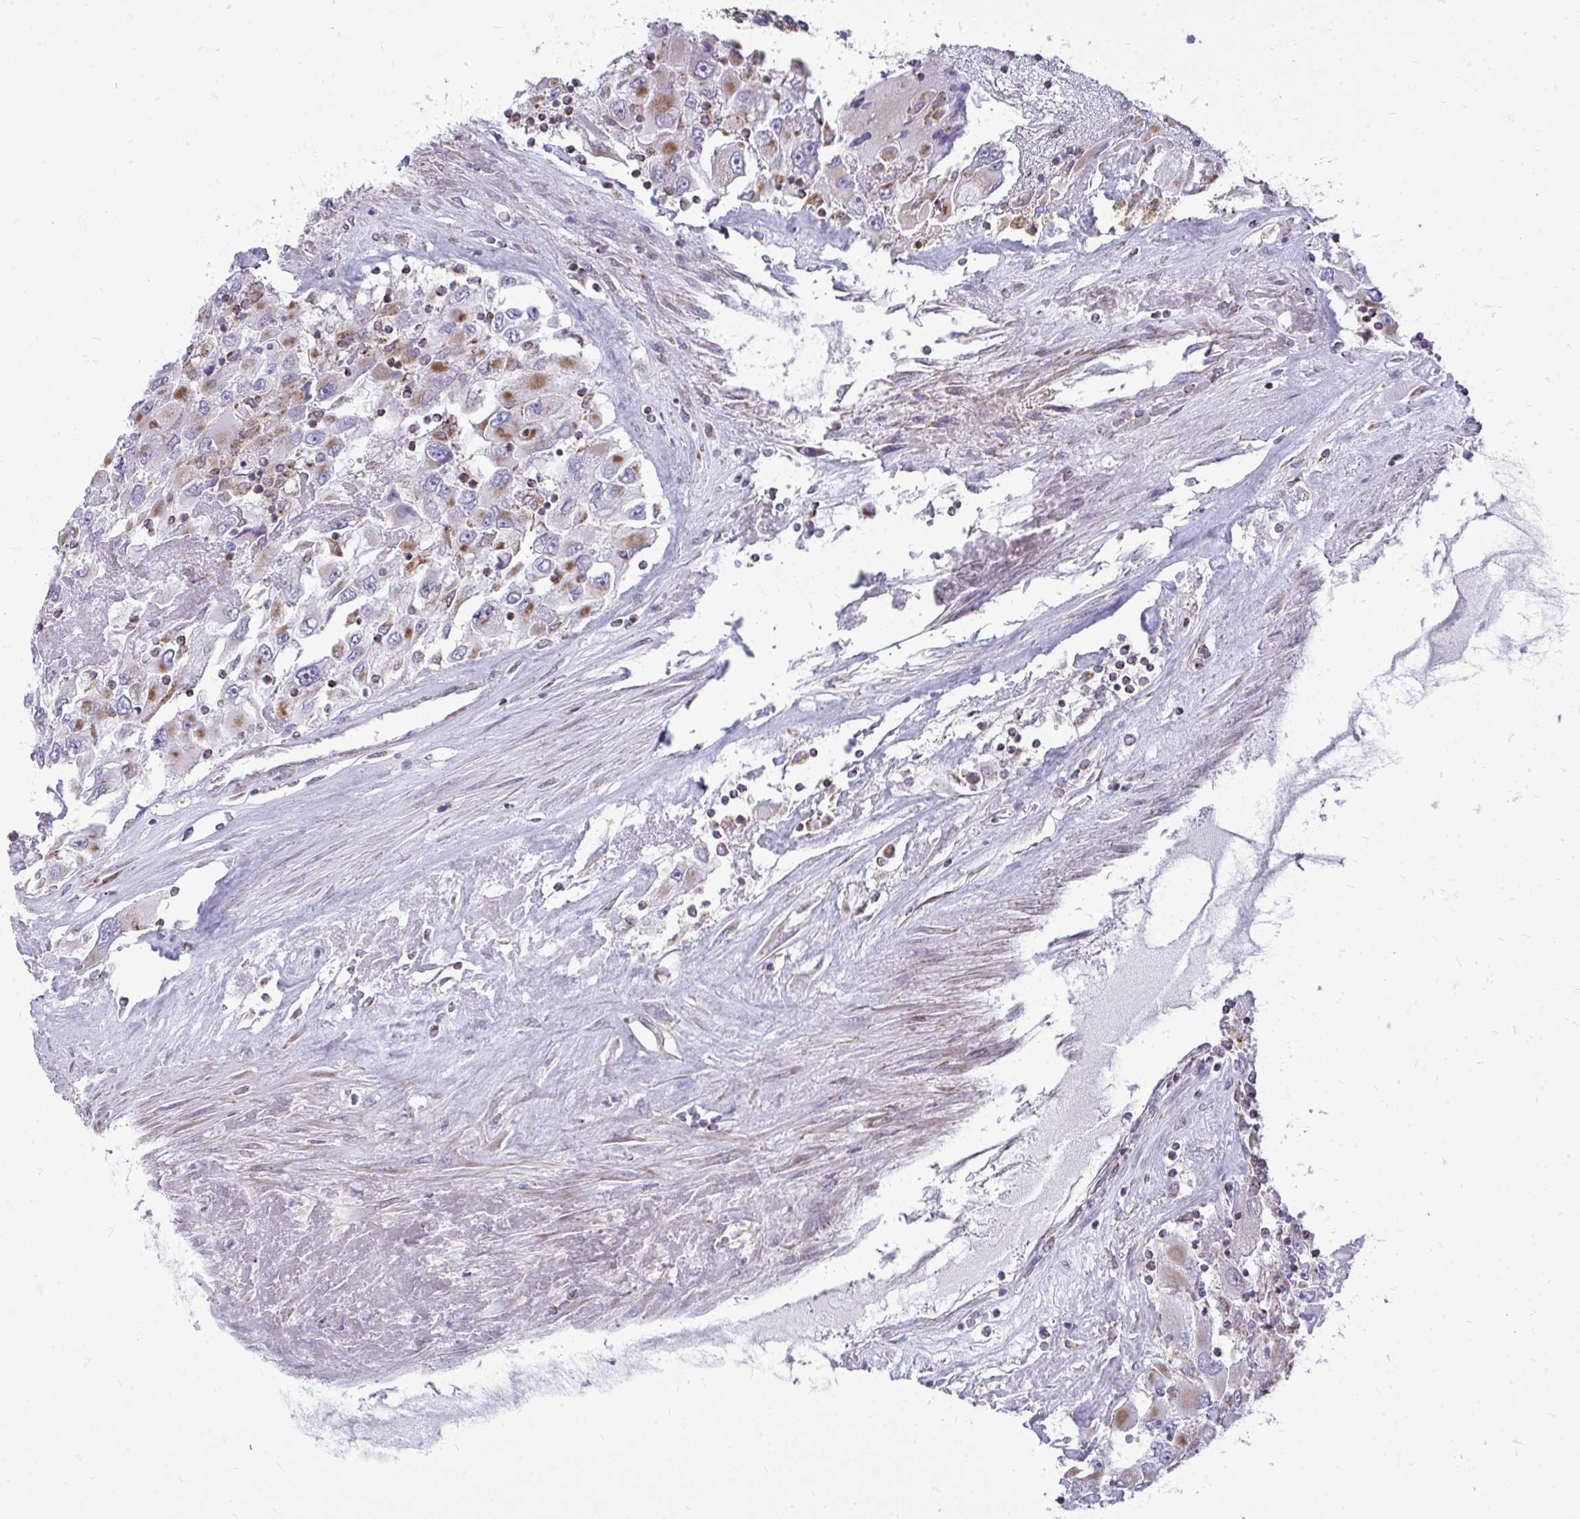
{"staining": {"intensity": "moderate", "quantity": "25%-75%", "location": "cytoplasmic/membranous"}, "tissue": "renal cancer", "cell_type": "Tumor cells", "image_type": "cancer", "snomed": [{"axis": "morphology", "description": "Adenocarcinoma, NOS"}, {"axis": "topography", "description": "Kidney"}], "caption": "A medium amount of moderate cytoplasmic/membranous staining is present in approximately 25%-75% of tumor cells in renal cancer tissue. (Brightfield microscopy of DAB IHC at high magnification).", "gene": "SPTBN2", "patient": {"sex": "female", "age": 52}}